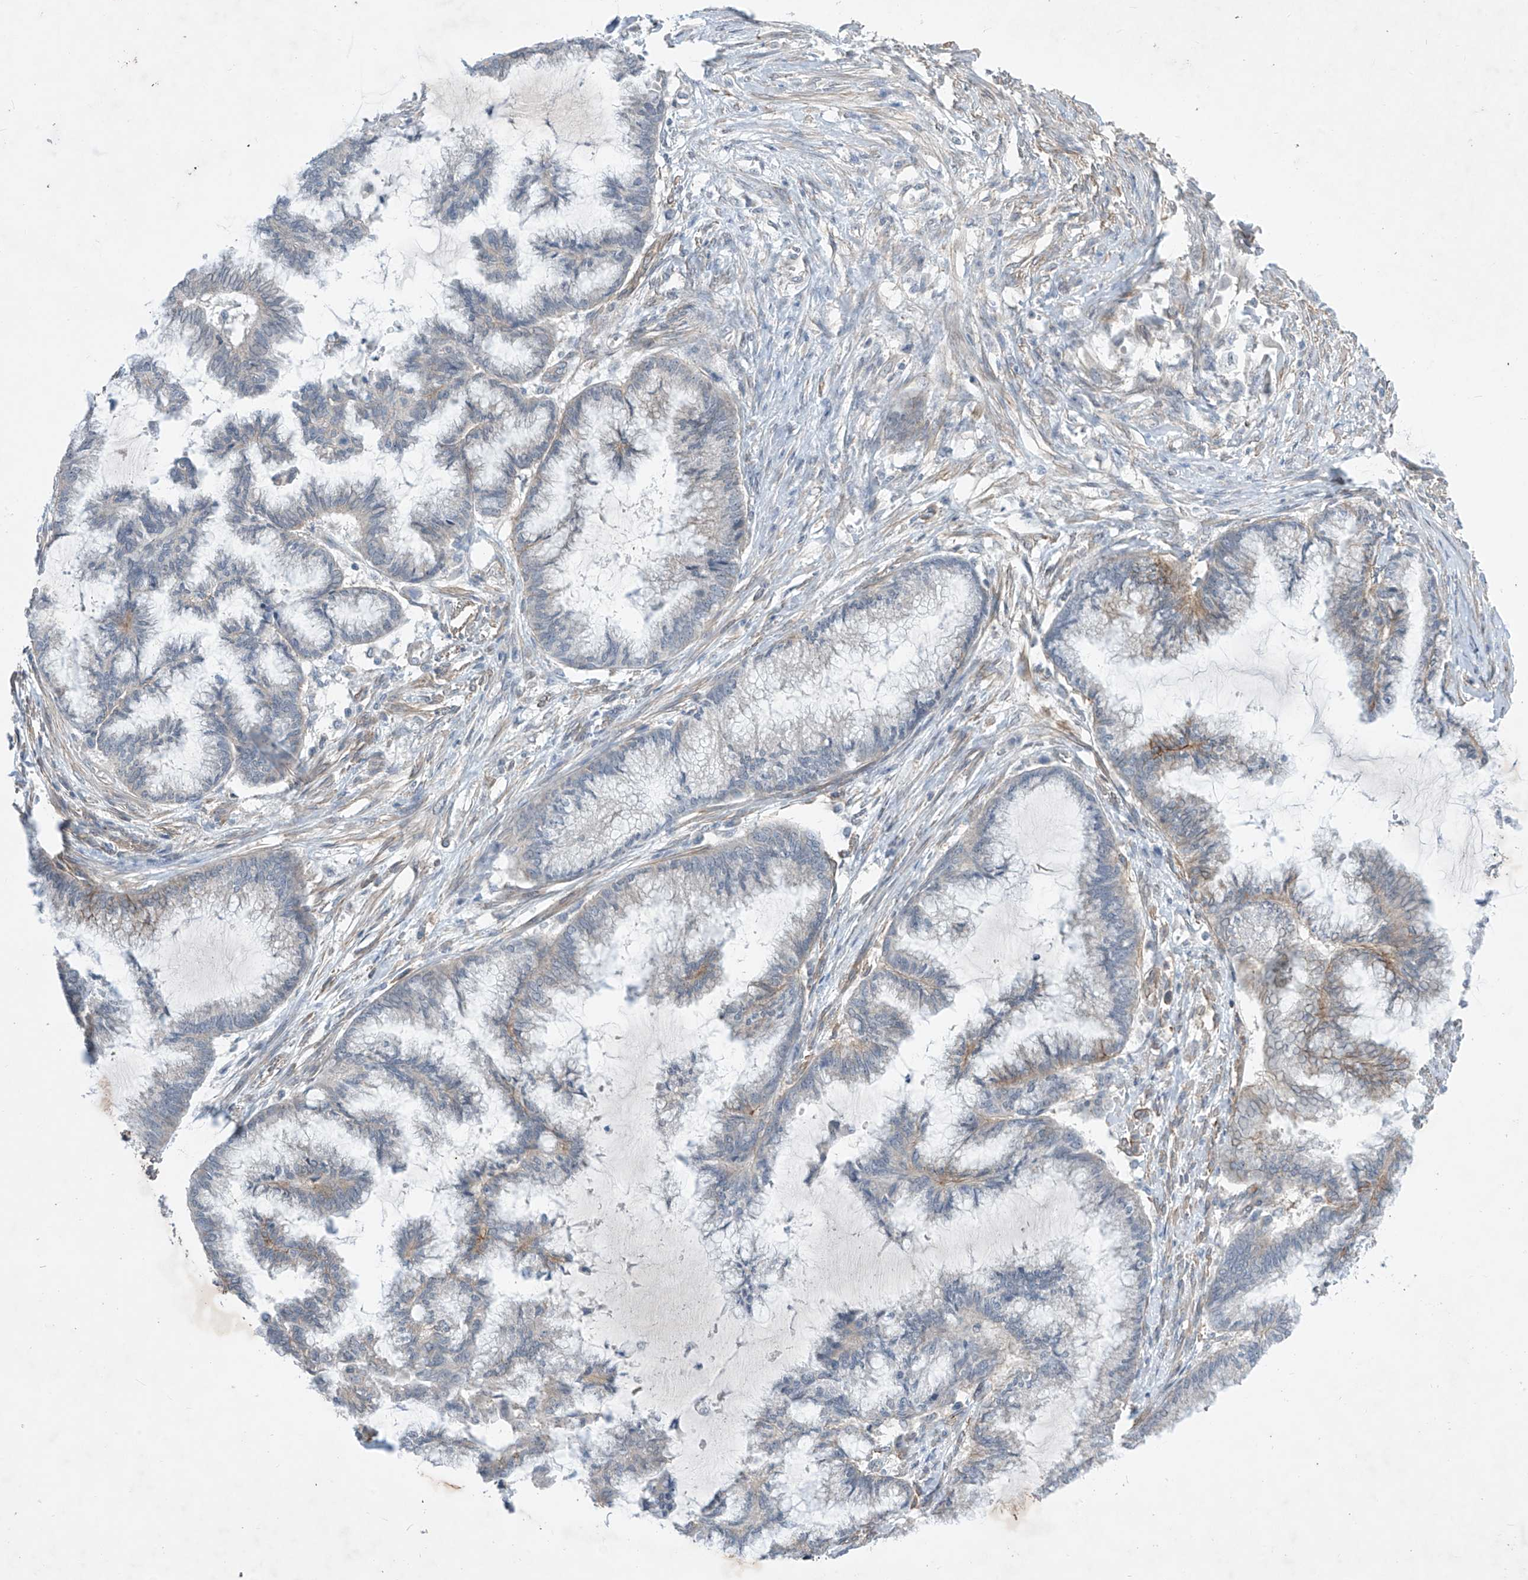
{"staining": {"intensity": "weak", "quantity": "<25%", "location": "cytoplasmic/membranous"}, "tissue": "endometrial cancer", "cell_type": "Tumor cells", "image_type": "cancer", "snomed": [{"axis": "morphology", "description": "Adenocarcinoma, NOS"}, {"axis": "topography", "description": "Endometrium"}], "caption": "An immunohistochemistry photomicrograph of endometrial cancer (adenocarcinoma) is shown. There is no staining in tumor cells of endometrial cancer (adenocarcinoma).", "gene": "ABLIM2", "patient": {"sex": "female", "age": 86}}